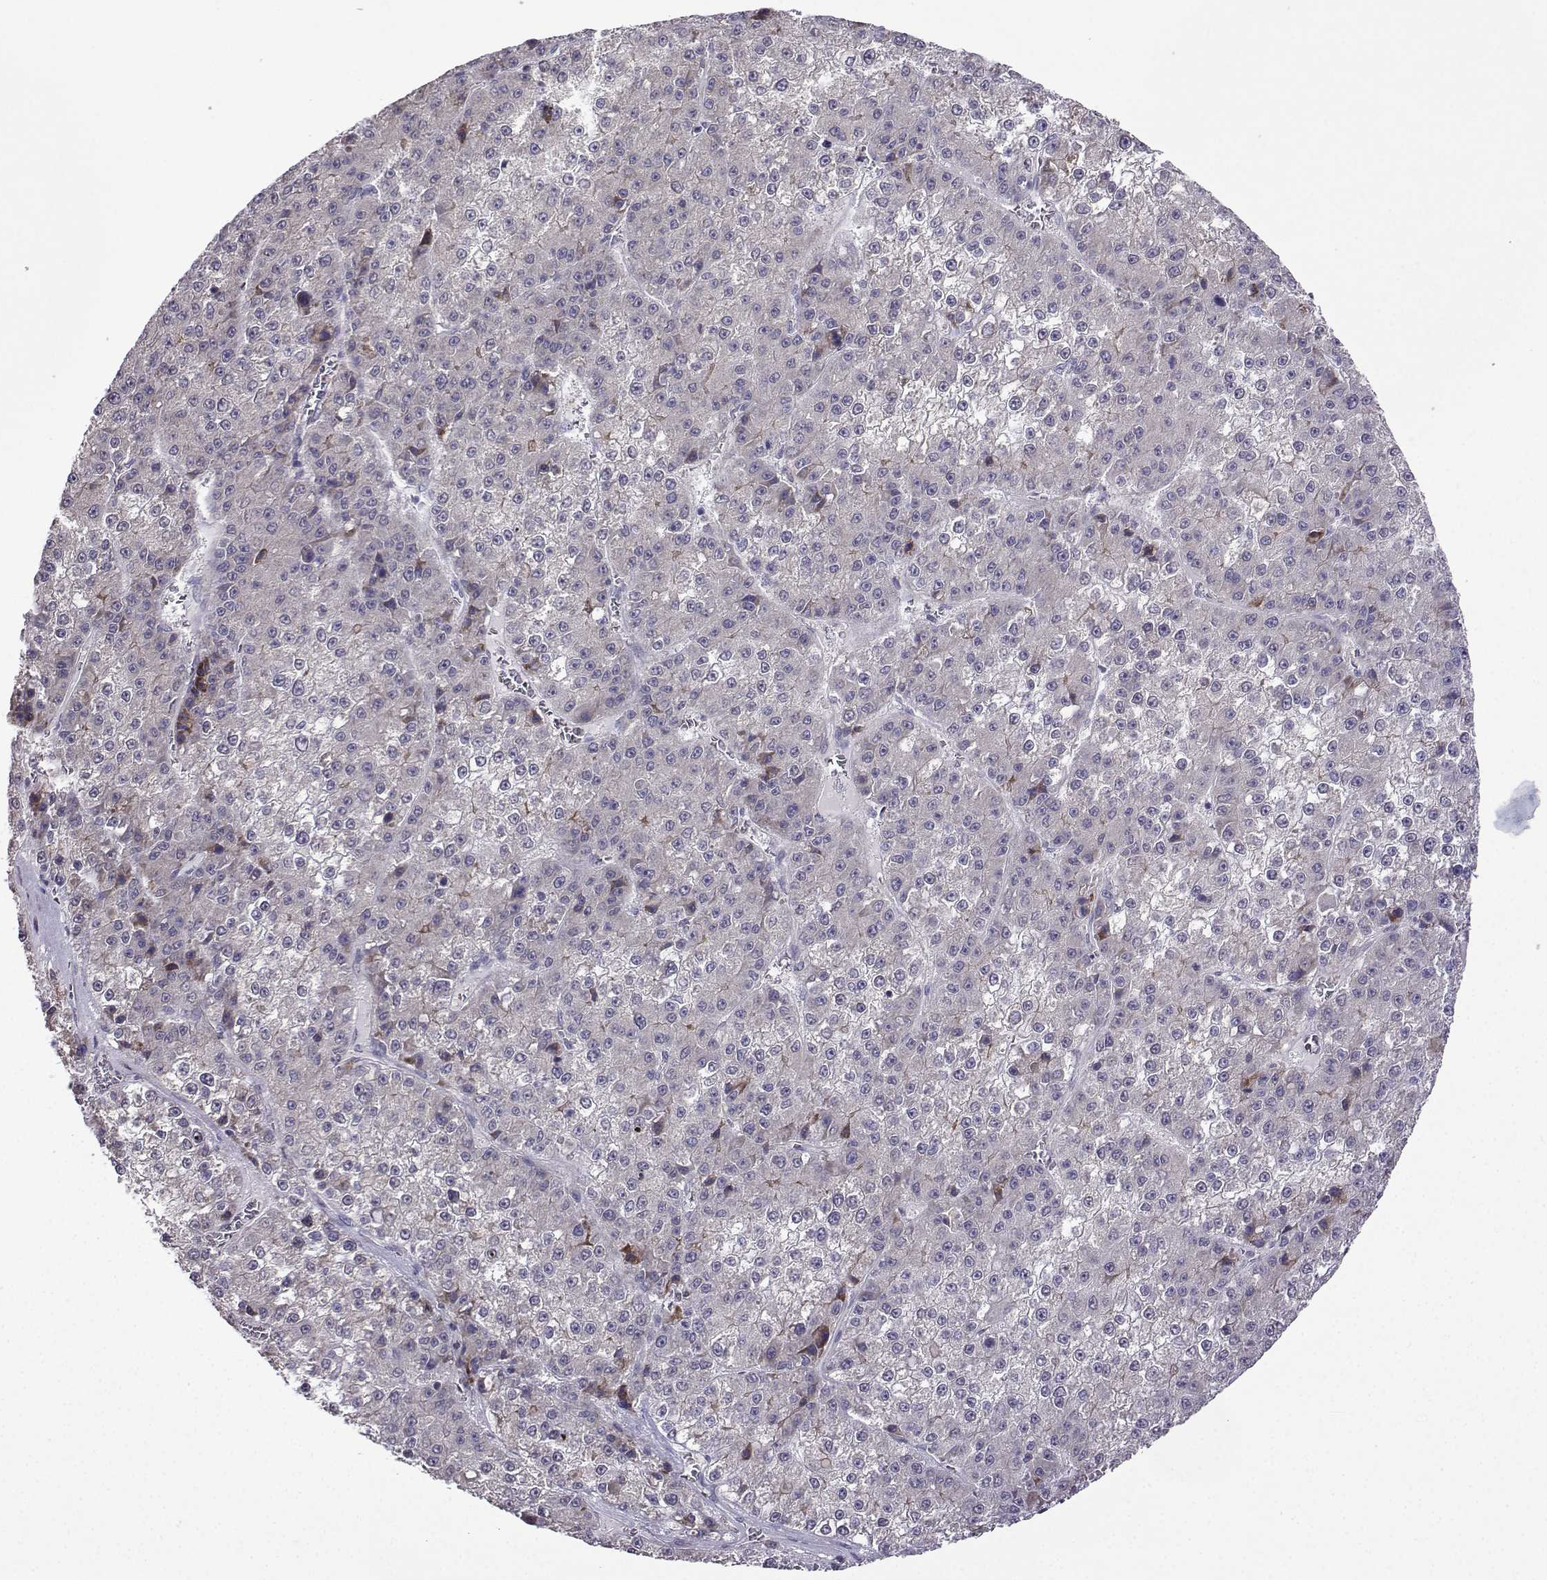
{"staining": {"intensity": "negative", "quantity": "none", "location": "none"}, "tissue": "liver cancer", "cell_type": "Tumor cells", "image_type": "cancer", "snomed": [{"axis": "morphology", "description": "Carcinoma, Hepatocellular, NOS"}, {"axis": "topography", "description": "Liver"}], "caption": "Tumor cells are negative for protein expression in human liver cancer.", "gene": "FCAMR", "patient": {"sex": "female", "age": 73}}